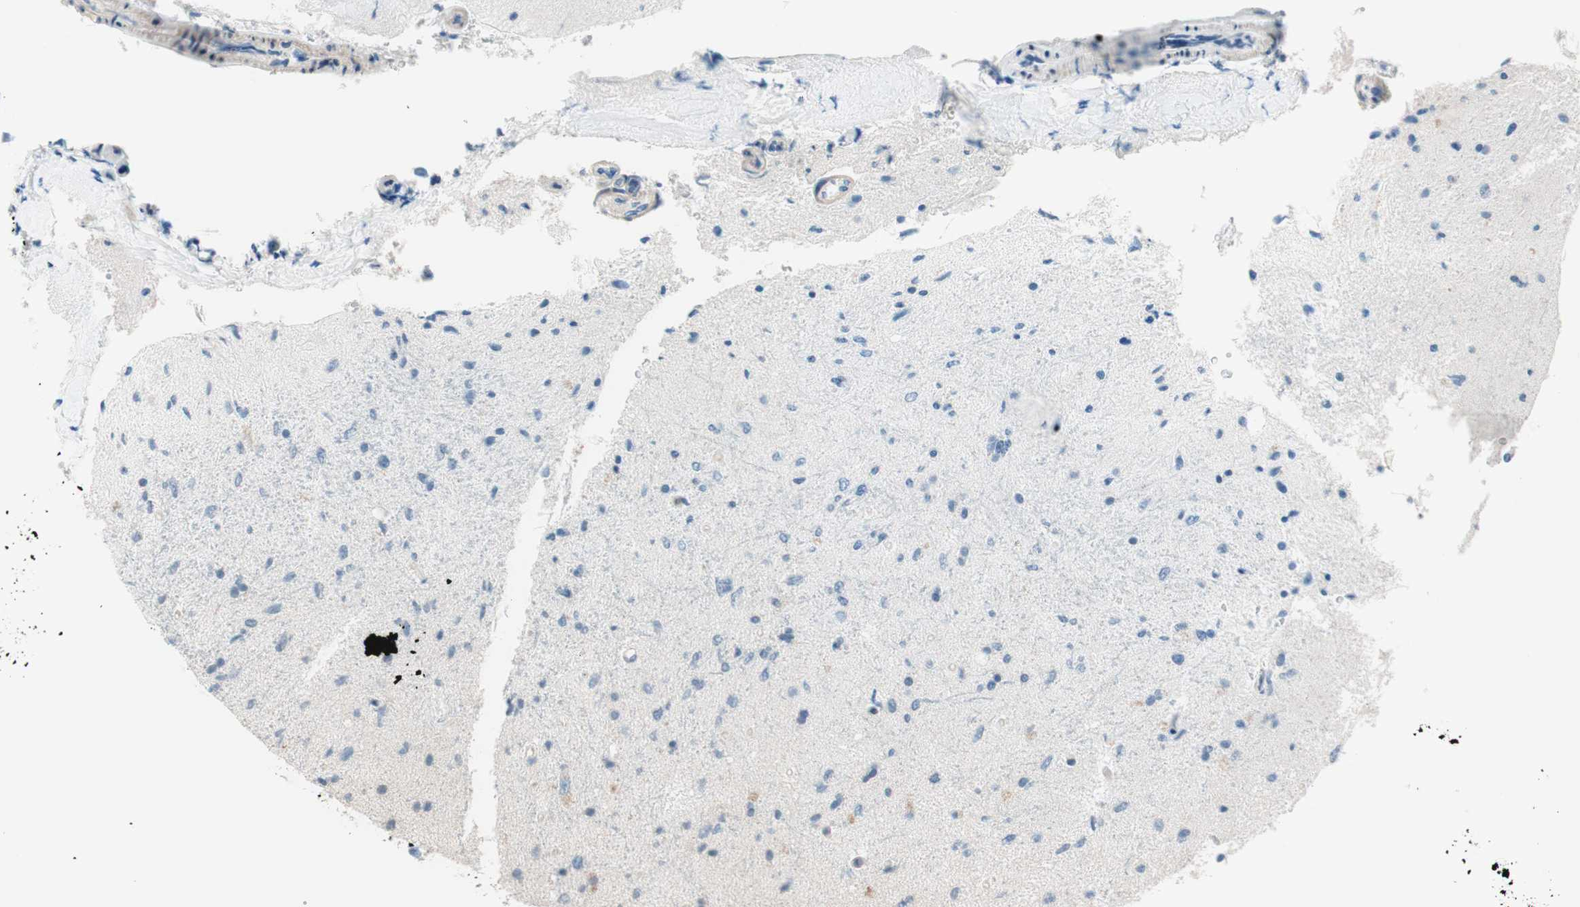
{"staining": {"intensity": "negative", "quantity": "none", "location": "none"}, "tissue": "glioma", "cell_type": "Tumor cells", "image_type": "cancer", "snomed": [{"axis": "morphology", "description": "Glioma, malignant, Low grade"}, {"axis": "topography", "description": "Brain"}], "caption": "There is no significant expression in tumor cells of glioma.", "gene": "JPH1", "patient": {"sex": "male", "age": 77}}